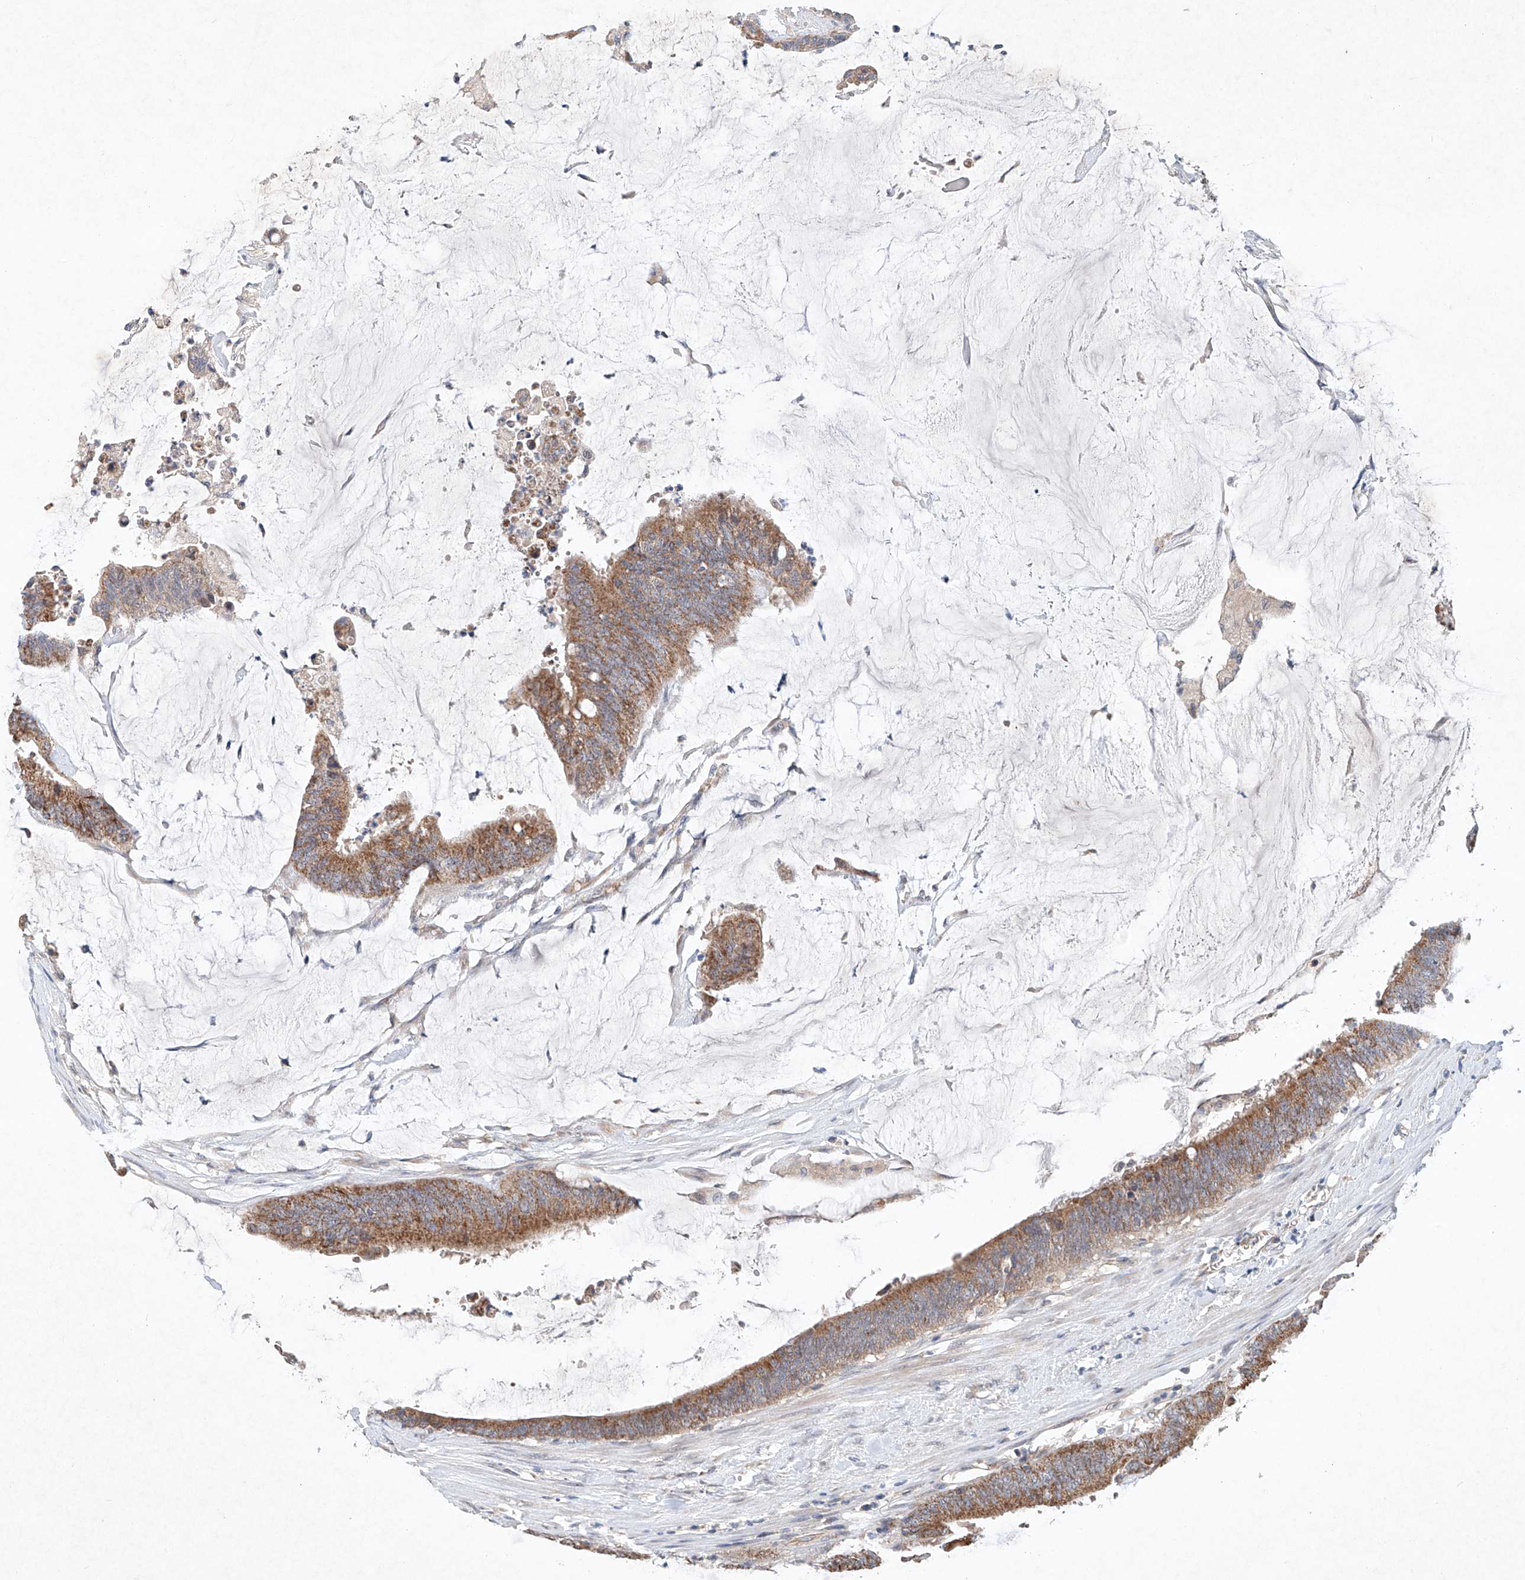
{"staining": {"intensity": "moderate", "quantity": ">75%", "location": "cytoplasmic/membranous"}, "tissue": "colorectal cancer", "cell_type": "Tumor cells", "image_type": "cancer", "snomed": [{"axis": "morphology", "description": "Adenocarcinoma, NOS"}, {"axis": "topography", "description": "Rectum"}], "caption": "Protein expression analysis of colorectal cancer (adenocarcinoma) reveals moderate cytoplasmic/membranous expression in approximately >75% of tumor cells.", "gene": "FASTK", "patient": {"sex": "female", "age": 66}}